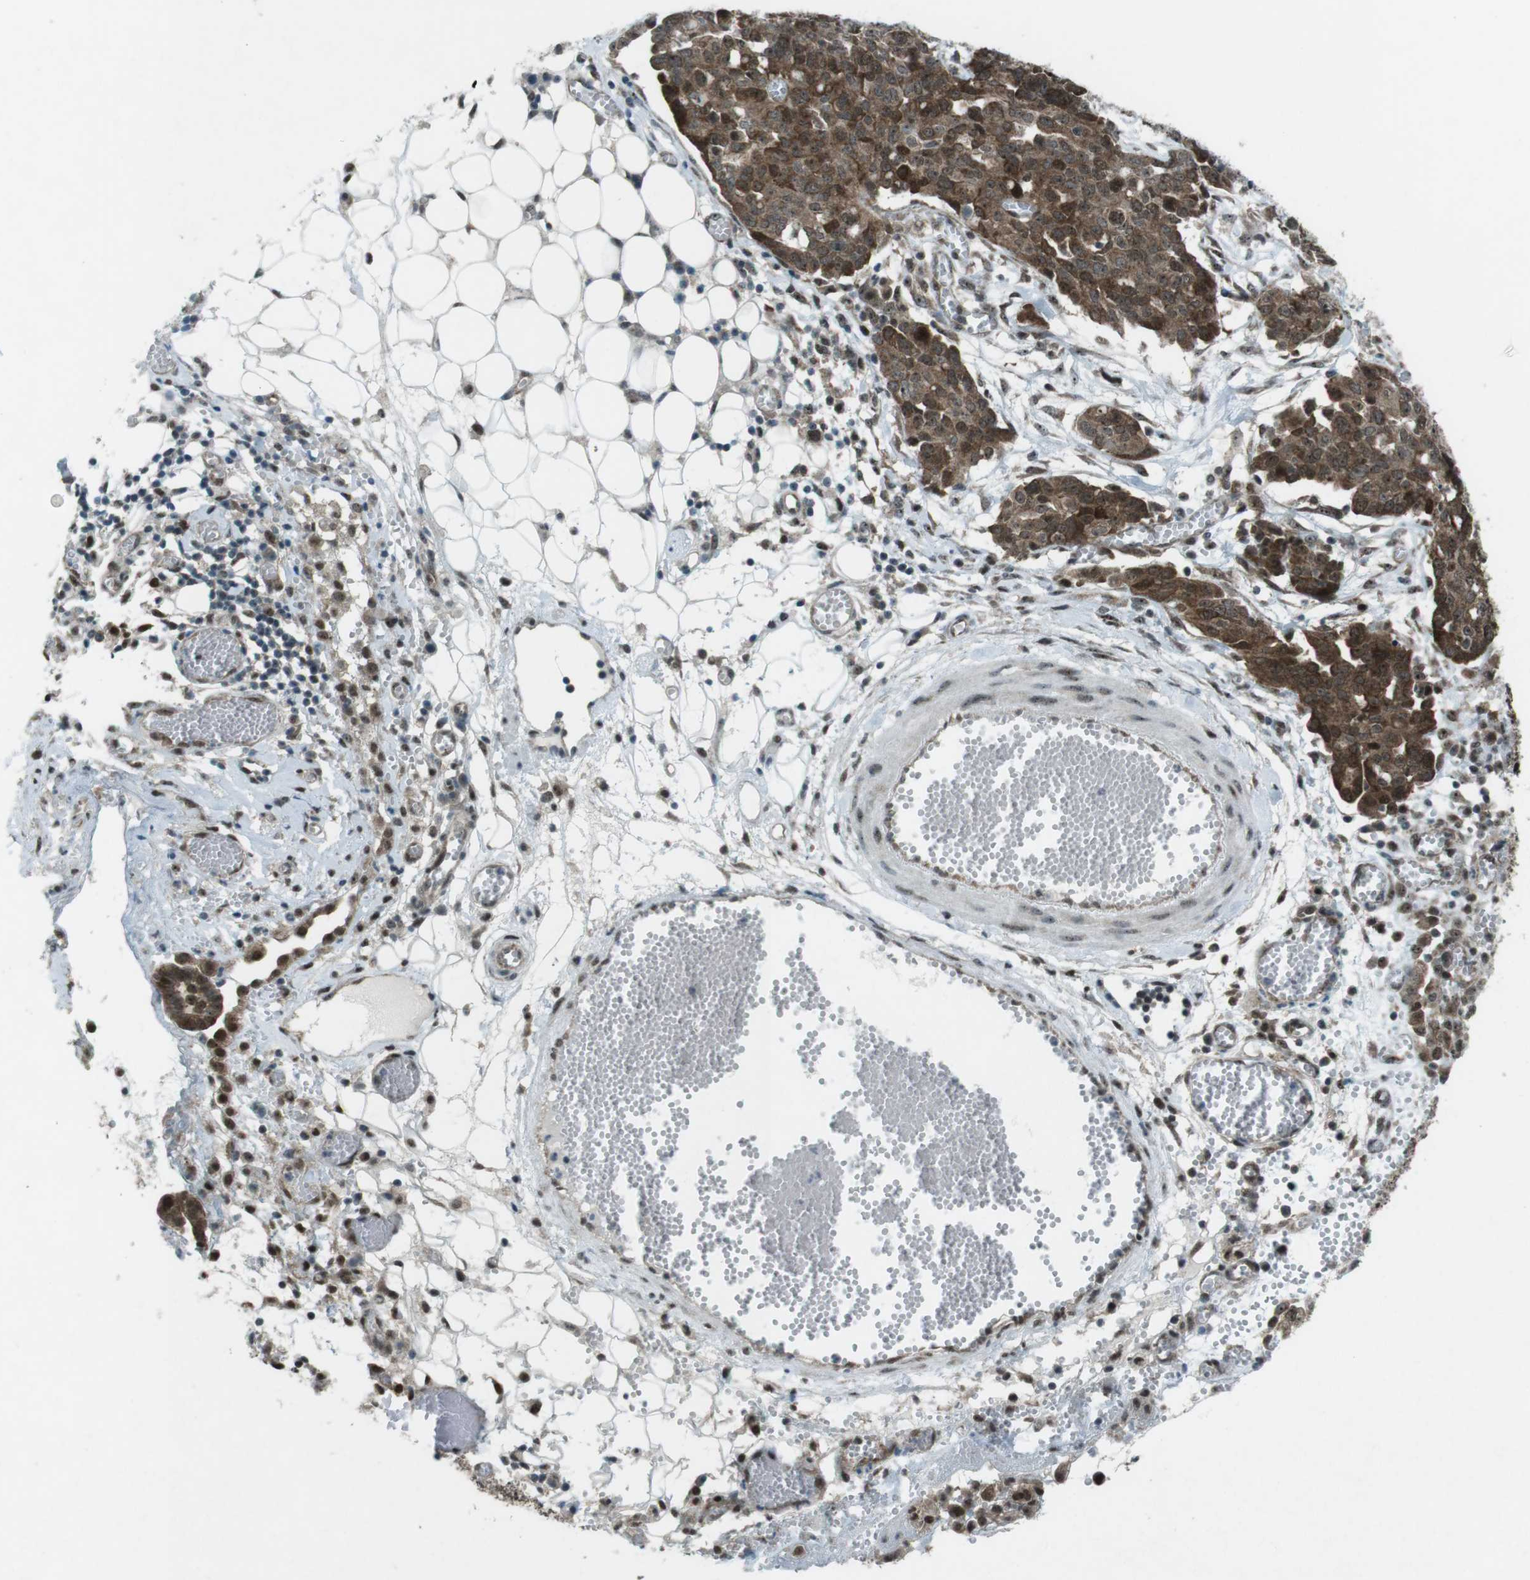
{"staining": {"intensity": "strong", "quantity": ">75%", "location": "cytoplasmic/membranous,nuclear"}, "tissue": "ovarian cancer", "cell_type": "Tumor cells", "image_type": "cancer", "snomed": [{"axis": "morphology", "description": "Cystadenocarcinoma, serous, NOS"}, {"axis": "topography", "description": "Soft tissue"}, {"axis": "topography", "description": "Ovary"}], "caption": "Immunohistochemical staining of human ovarian serous cystadenocarcinoma displays high levels of strong cytoplasmic/membranous and nuclear protein staining in about >75% of tumor cells.", "gene": "CSNK1D", "patient": {"sex": "female", "age": 57}}